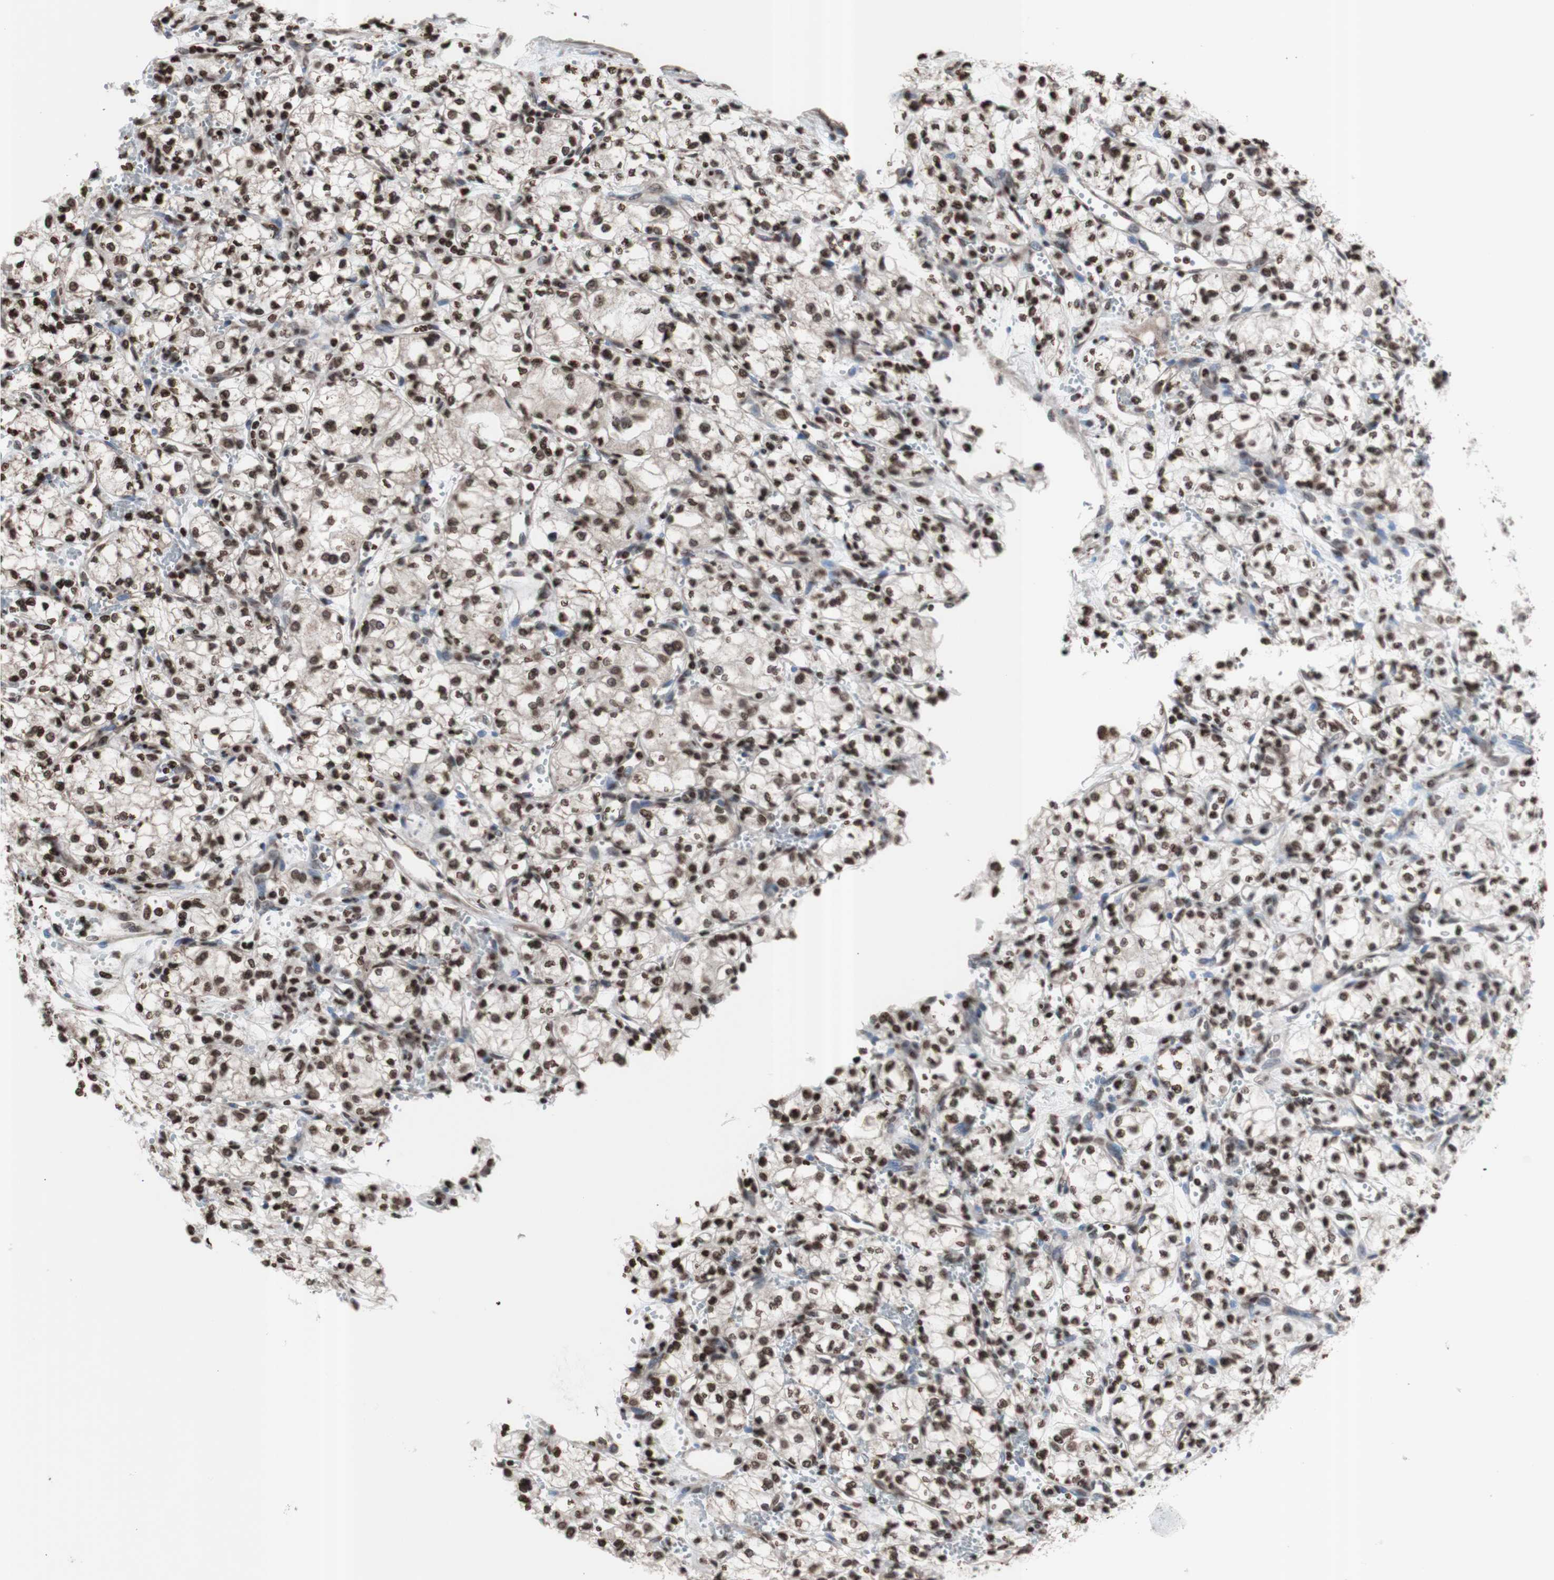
{"staining": {"intensity": "strong", "quantity": ">75%", "location": "nuclear"}, "tissue": "renal cancer", "cell_type": "Tumor cells", "image_type": "cancer", "snomed": [{"axis": "morphology", "description": "Normal tissue, NOS"}, {"axis": "morphology", "description": "Adenocarcinoma, NOS"}, {"axis": "topography", "description": "Kidney"}], "caption": "Immunohistochemistry (DAB) staining of human renal cancer demonstrates strong nuclear protein staining in approximately >75% of tumor cells.", "gene": "SNAI2", "patient": {"sex": "male", "age": 59}}